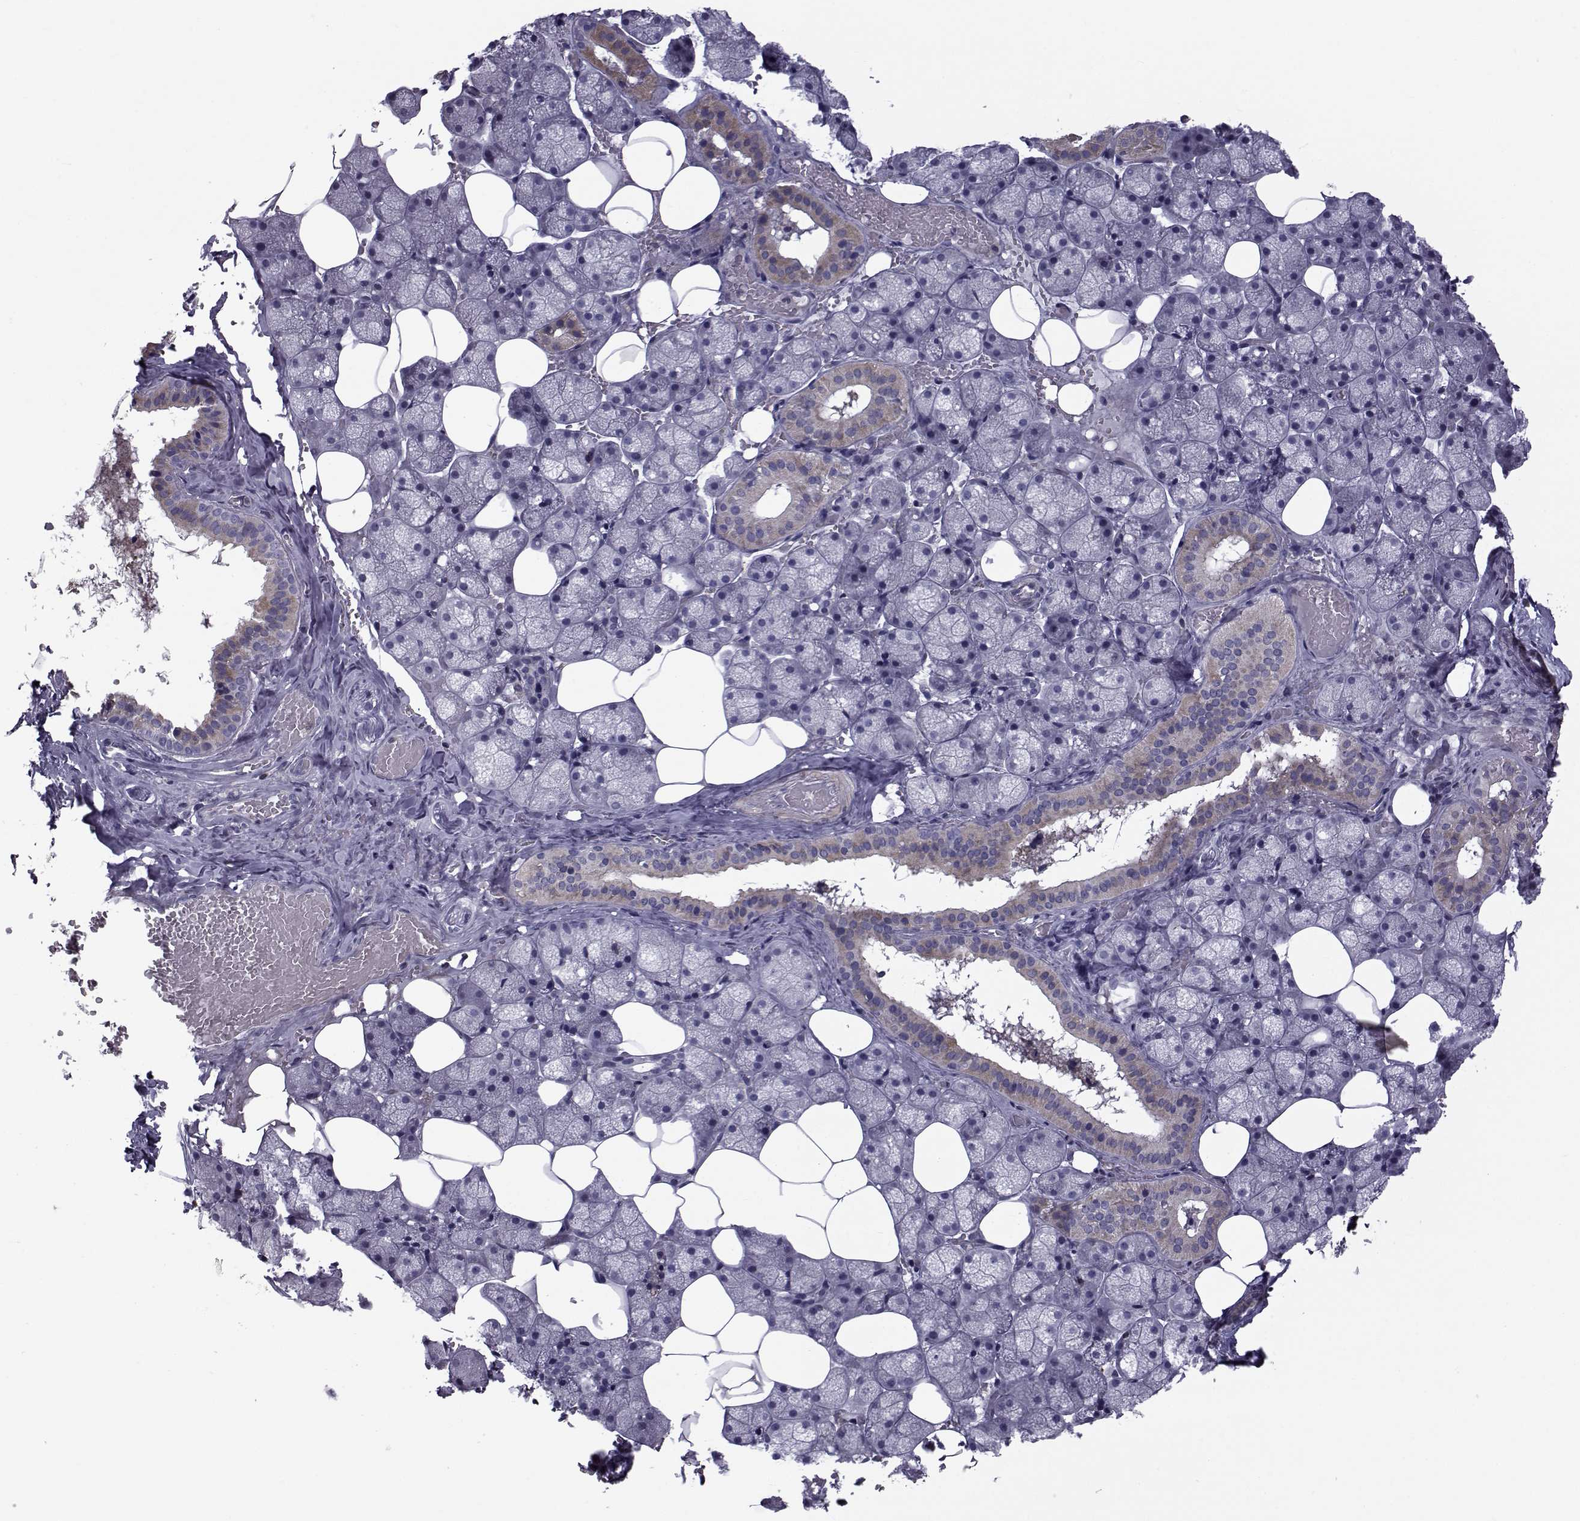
{"staining": {"intensity": "weak", "quantity": "<25%", "location": "cytoplasmic/membranous"}, "tissue": "salivary gland", "cell_type": "Glandular cells", "image_type": "normal", "snomed": [{"axis": "morphology", "description": "Normal tissue, NOS"}, {"axis": "topography", "description": "Salivary gland"}], "caption": "Immunohistochemistry of unremarkable salivary gland exhibits no staining in glandular cells. (Stains: DAB (3,3'-diaminobenzidine) IHC with hematoxylin counter stain, Microscopy: brightfield microscopy at high magnification).", "gene": "LRRC27", "patient": {"sex": "male", "age": 38}}